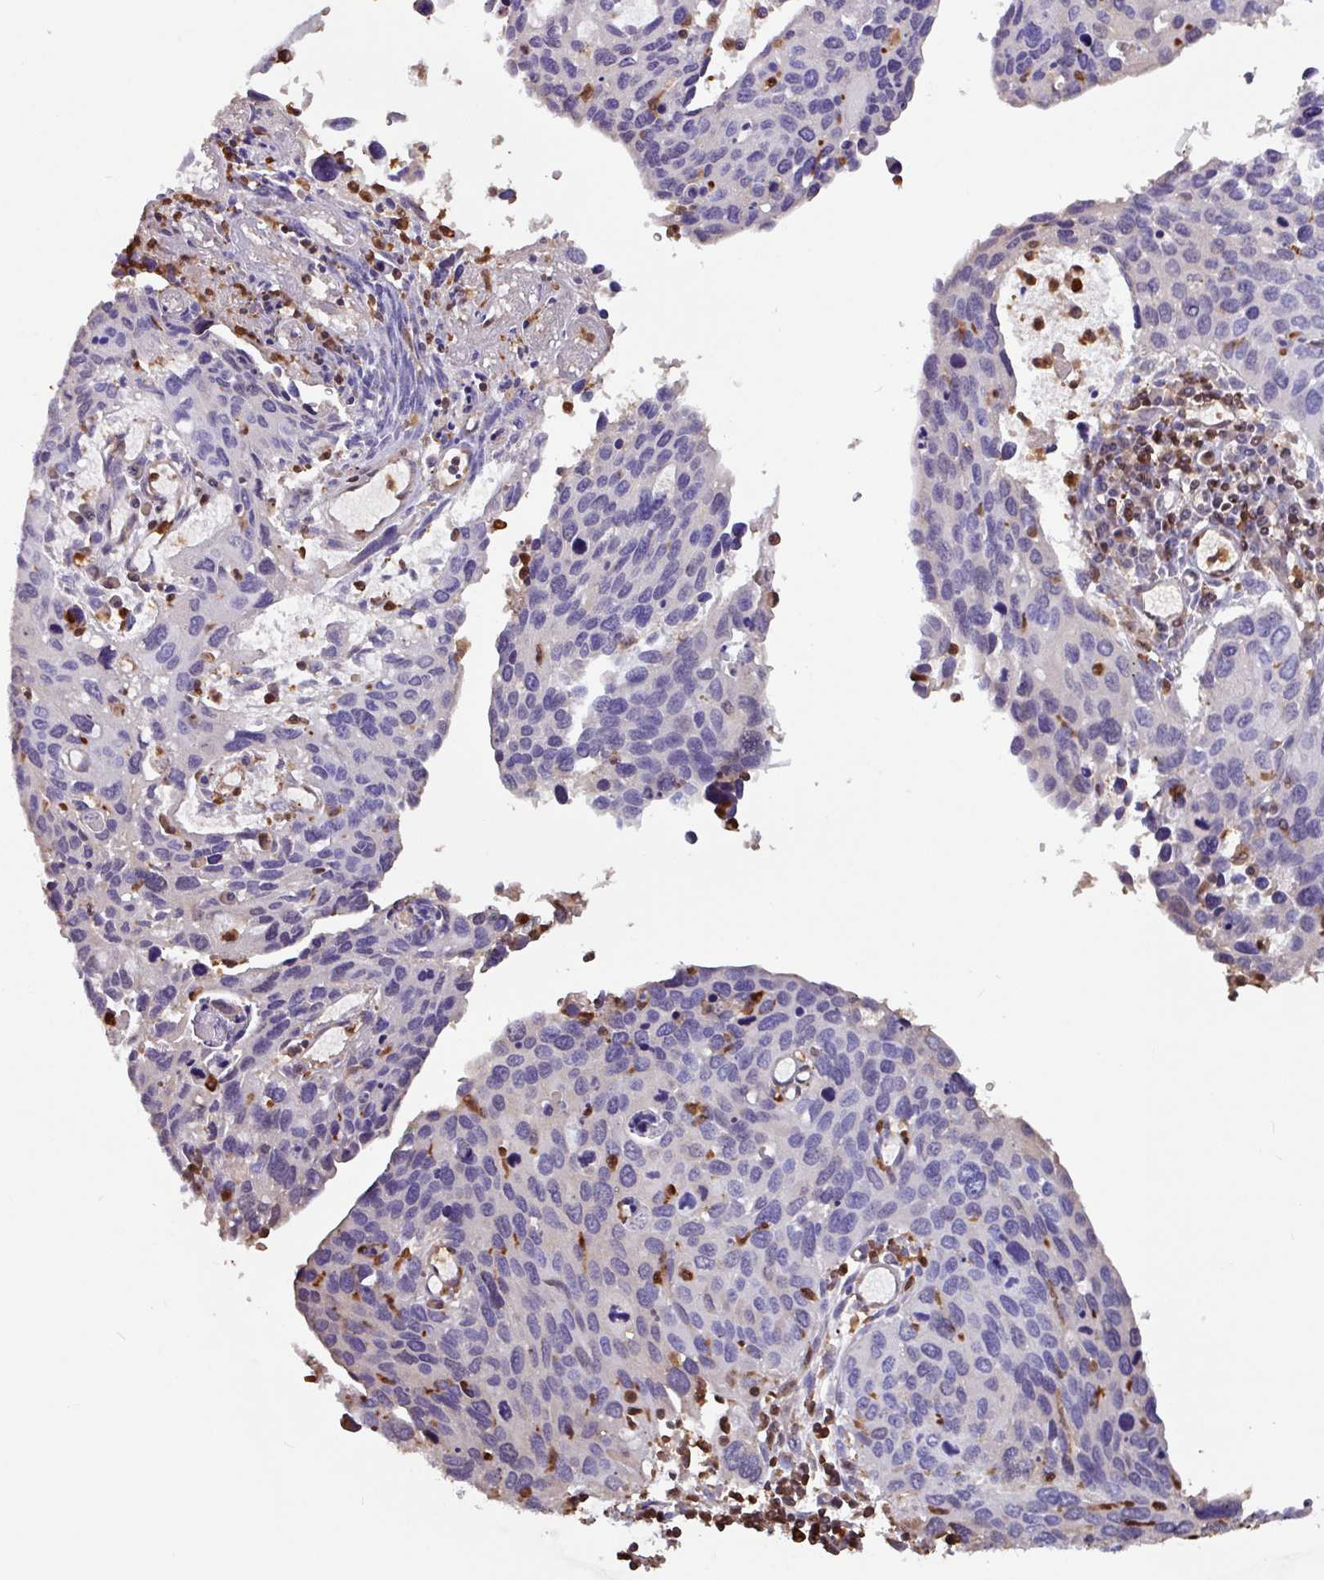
{"staining": {"intensity": "negative", "quantity": "none", "location": "none"}, "tissue": "cervical cancer", "cell_type": "Tumor cells", "image_type": "cancer", "snomed": [{"axis": "morphology", "description": "Squamous cell carcinoma, NOS"}, {"axis": "topography", "description": "Cervix"}], "caption": "Tumor cells show no significant positivity in squamous cell carcinoma (cervical).", "gene": "ARHGDIB", "patient": {"sex": "female", "age": 55}}